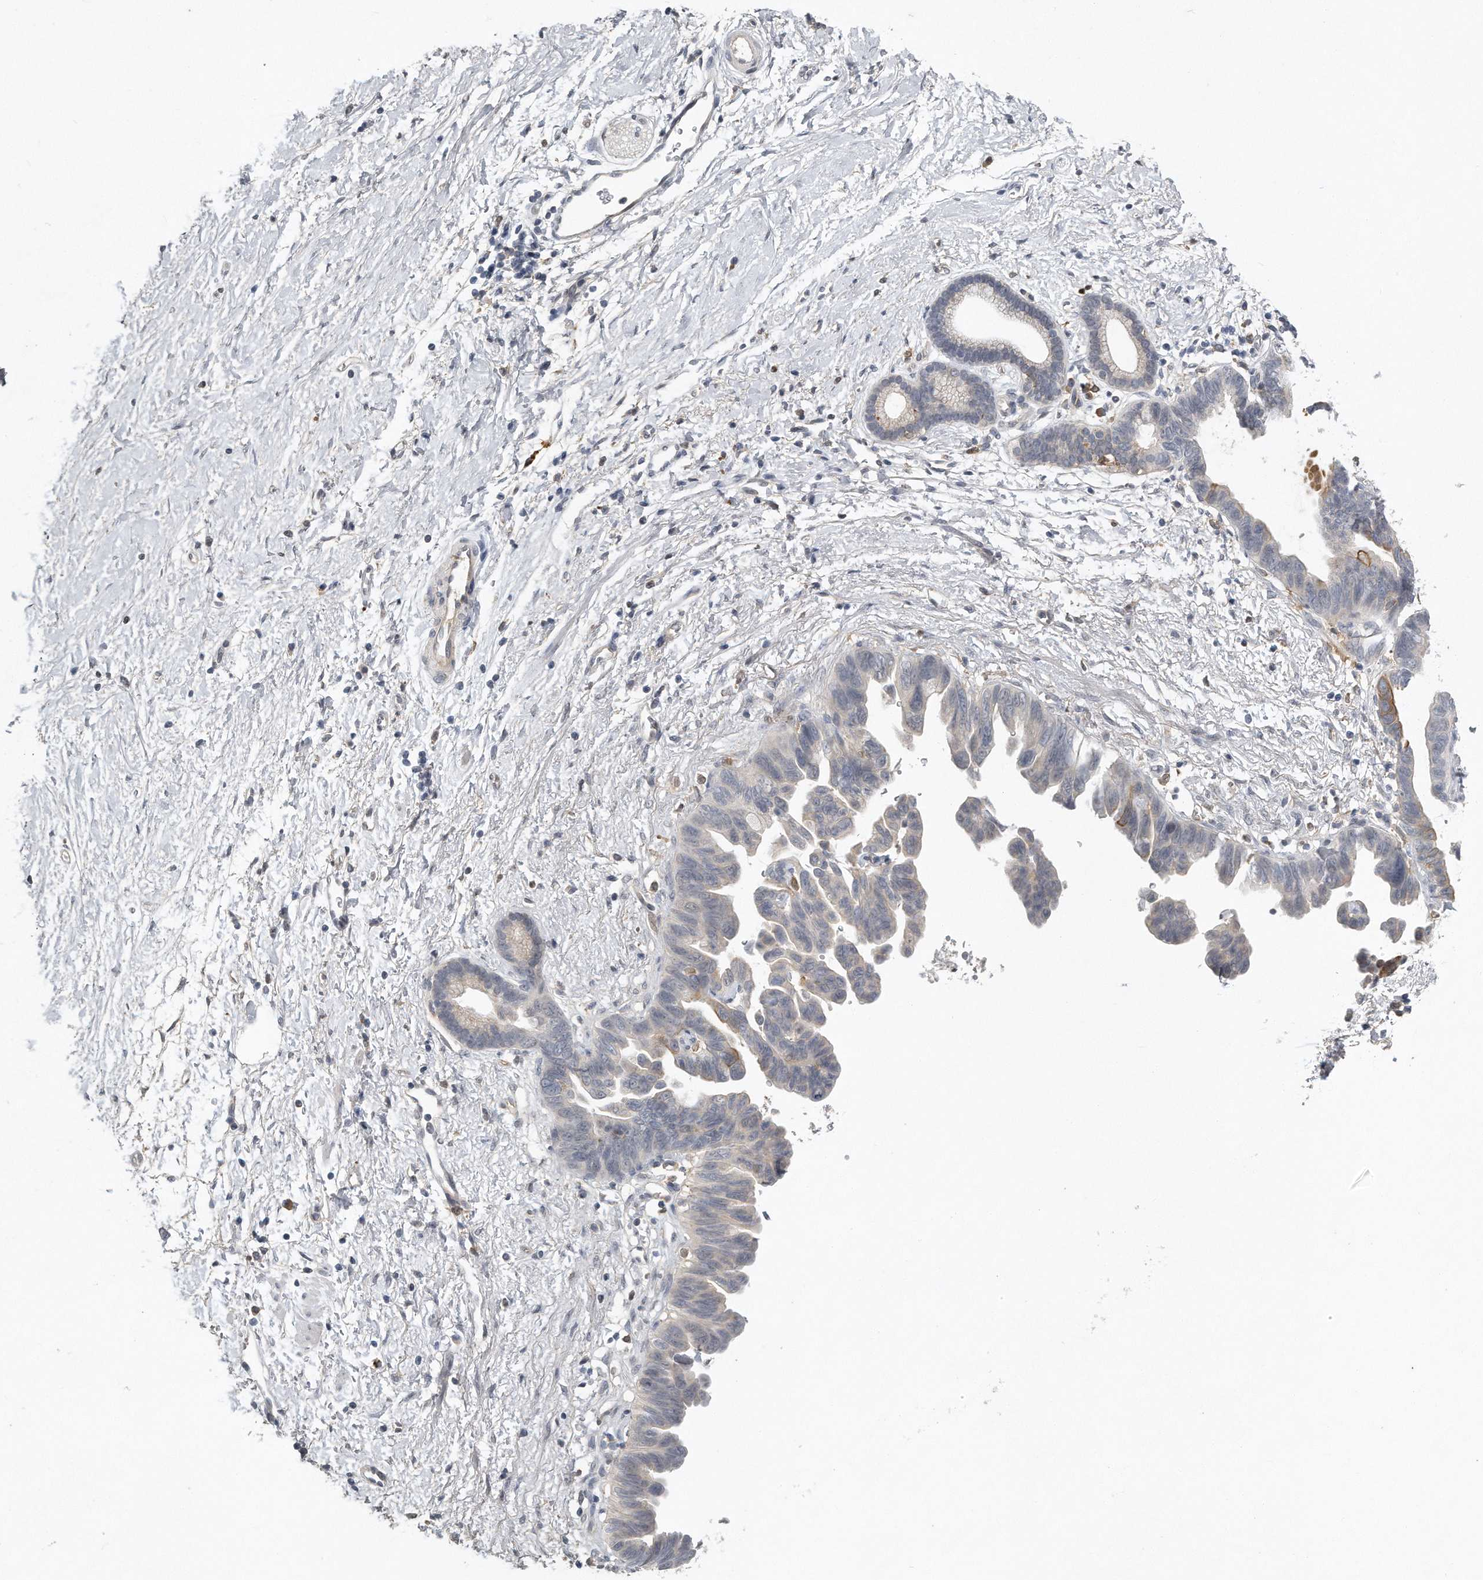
{"staining": {"intensity": "moderate", "quantity": "<25%", "location": "cytoplasmic/membranous"}, "tissue": "pancreatic cancer", "cell_type": "Tumor cells", "image_type": "cancer", "snomed": [{"axis": "morphology", "description": "Adenocarcinoma, NOS"}, {"axis": "topography", "description": "Pancreas"}], "caption": "There is low levels of moderate cytoplasmic/membranous staining in tumor cells of pancreatic cancer, as demonstrated by immunohistochemical staining (brown color).", "gene": "CAMK1", "patient": {"sex": "female", "age": 72}}